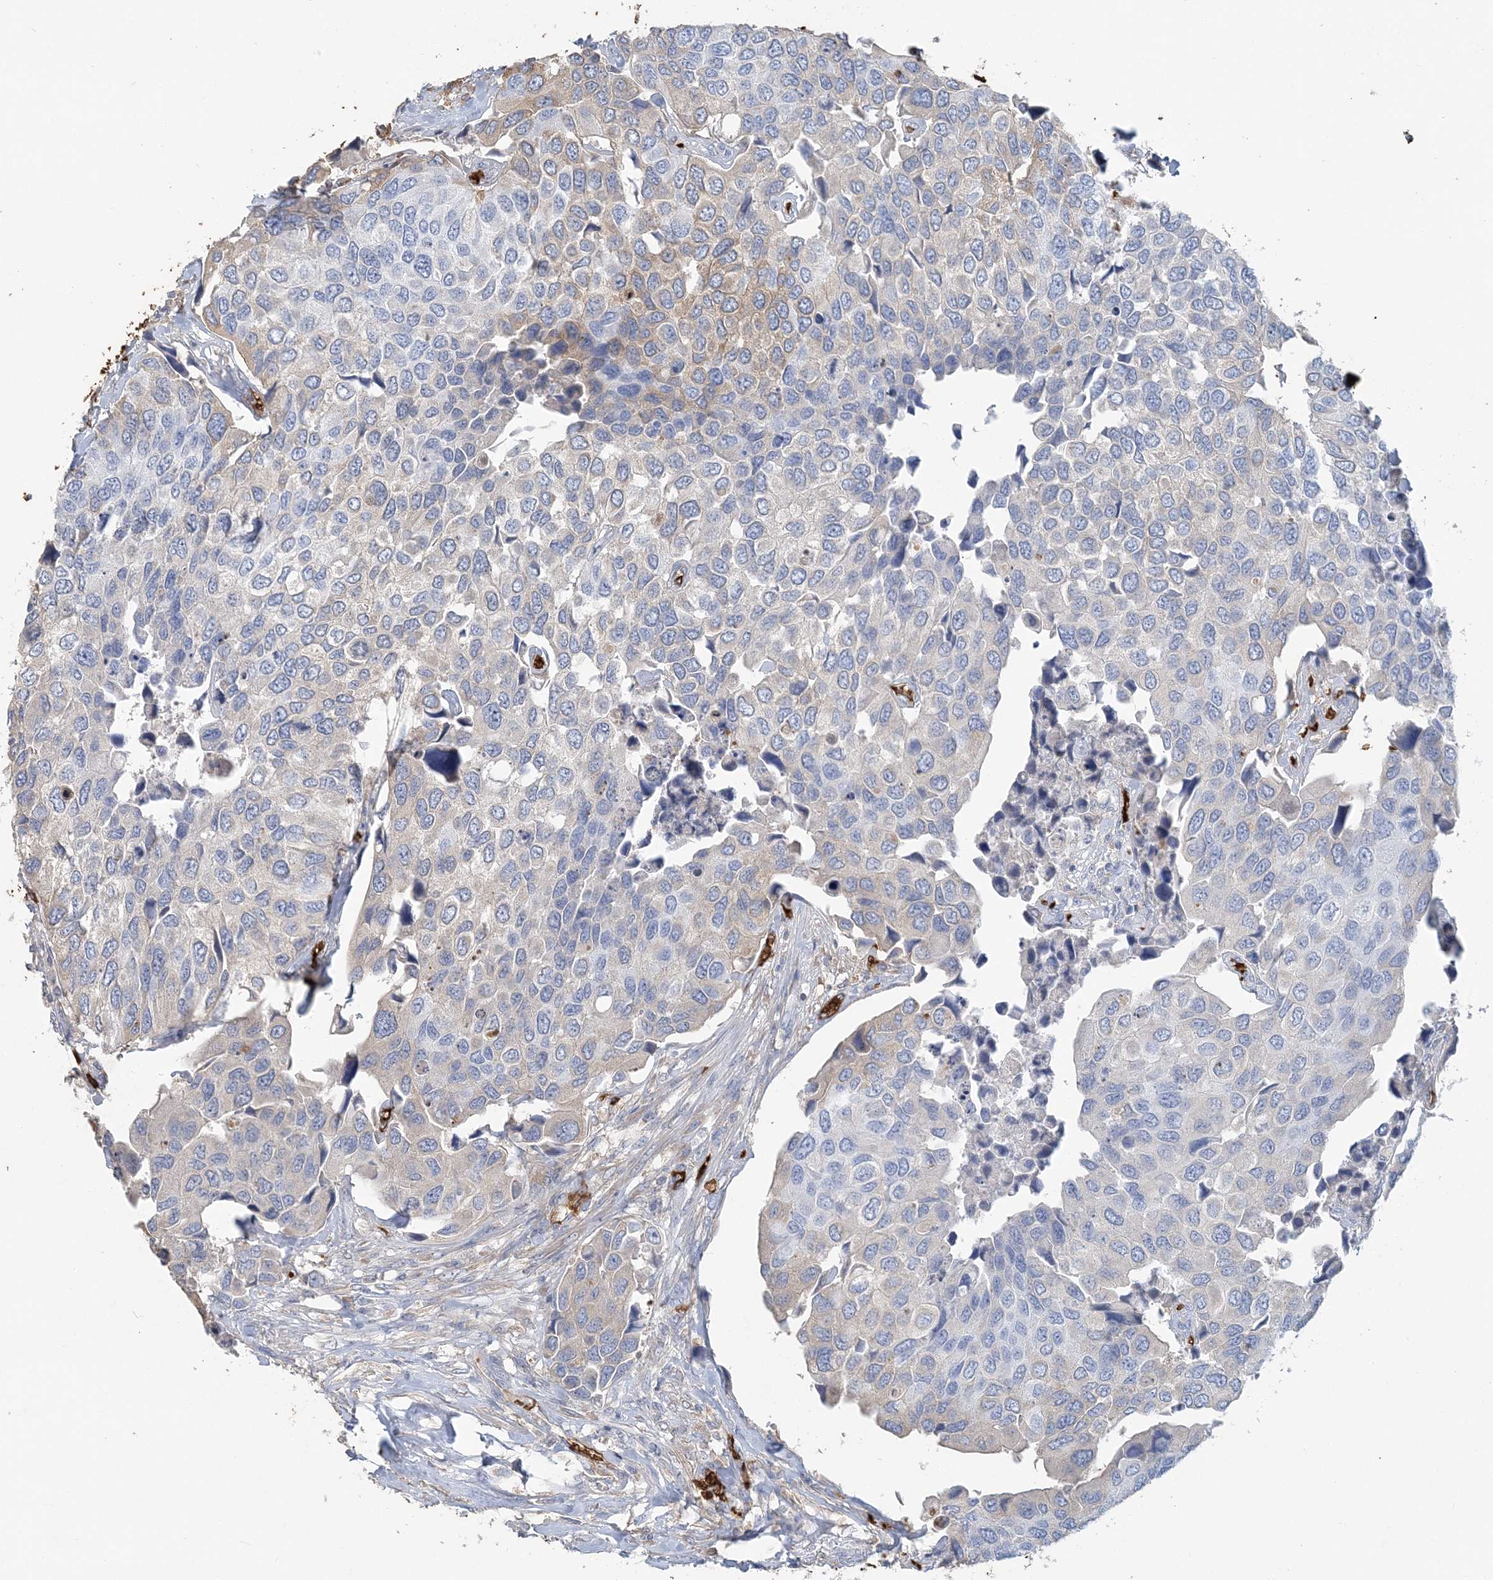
{"staining": {"intensity": "weak", "quantity": "<25%", "location": "cytoplasmic/membranous"}, "tissue": "urothelial cancer", "cell_type": "Tumor cells", "image_type": "cancer", "snomed": [{"axis": "morphology", "description": "Urothelial carcinoma, High grade"}, {"axis": "topography", "description": "Urinary bladder"}], "caption": "High-grade urothelial carcinoma stained for a protein using IHC reveals no positivity tumor cells.", "gene": "HBD", "patient": {"sex": "male", "age": 74}}